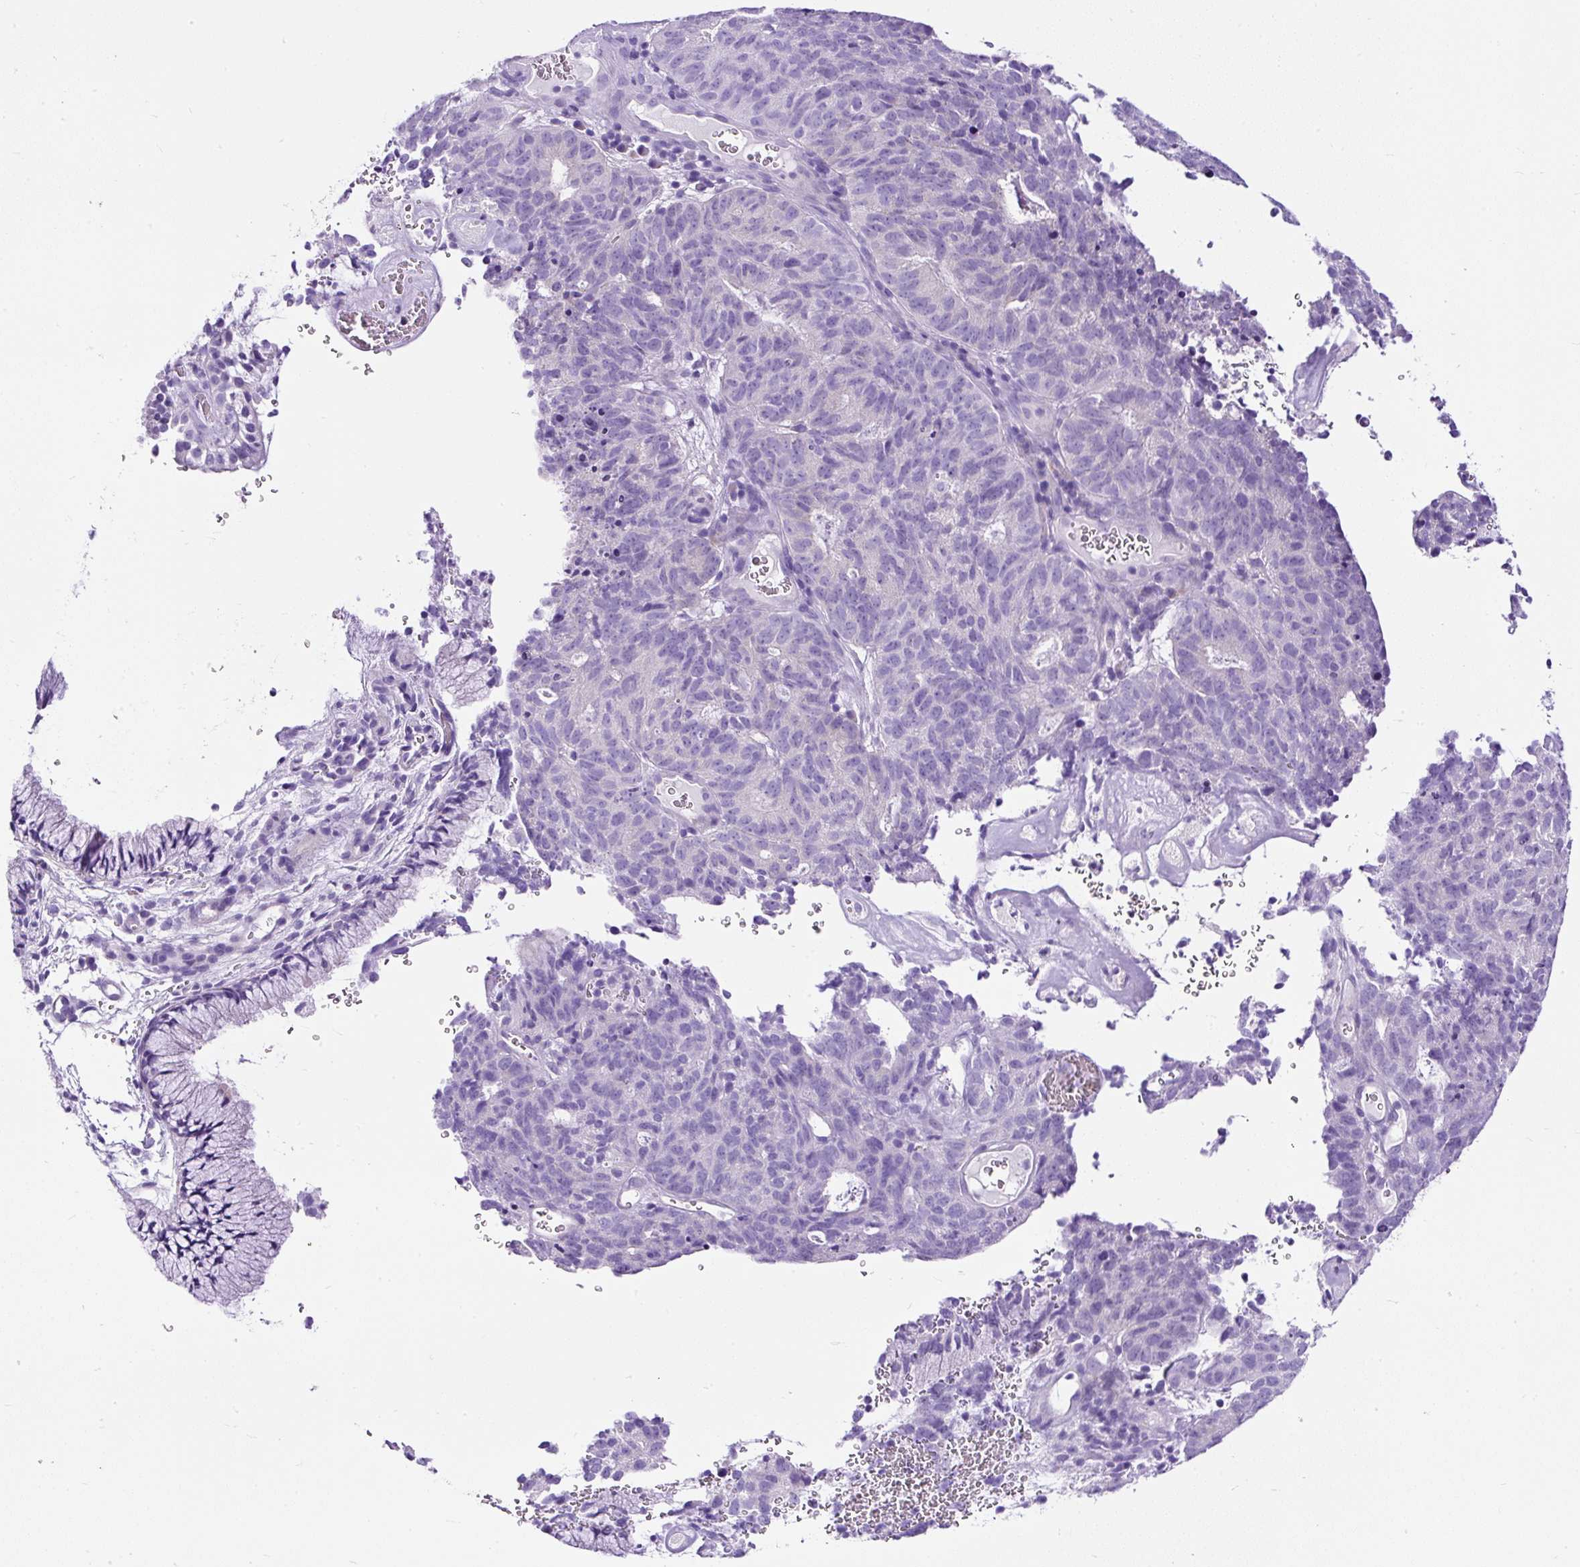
{"staining": {"intensity": "negative", "quantity": "none", "location": "none"}, "tissue": "cervical cancer", "cell_type": "Tumor cells", "image_type": "cancer", "snomed": [{"axis": "morphology", "description": "Adenocarcinoma, NOS"}, {"axis": "topography", "description": "Cervix"}], "caption": "Tumor cells are negative for protein expression in human cervical adenocarcinoma. The staining was performed using DAB to visualize the protein expression in brown, while the nuclei were stained in blue with hematoxylin (Magnification: 20x).", "gene": "STOX2", "patient": {"sex": "female", "age": 38}}